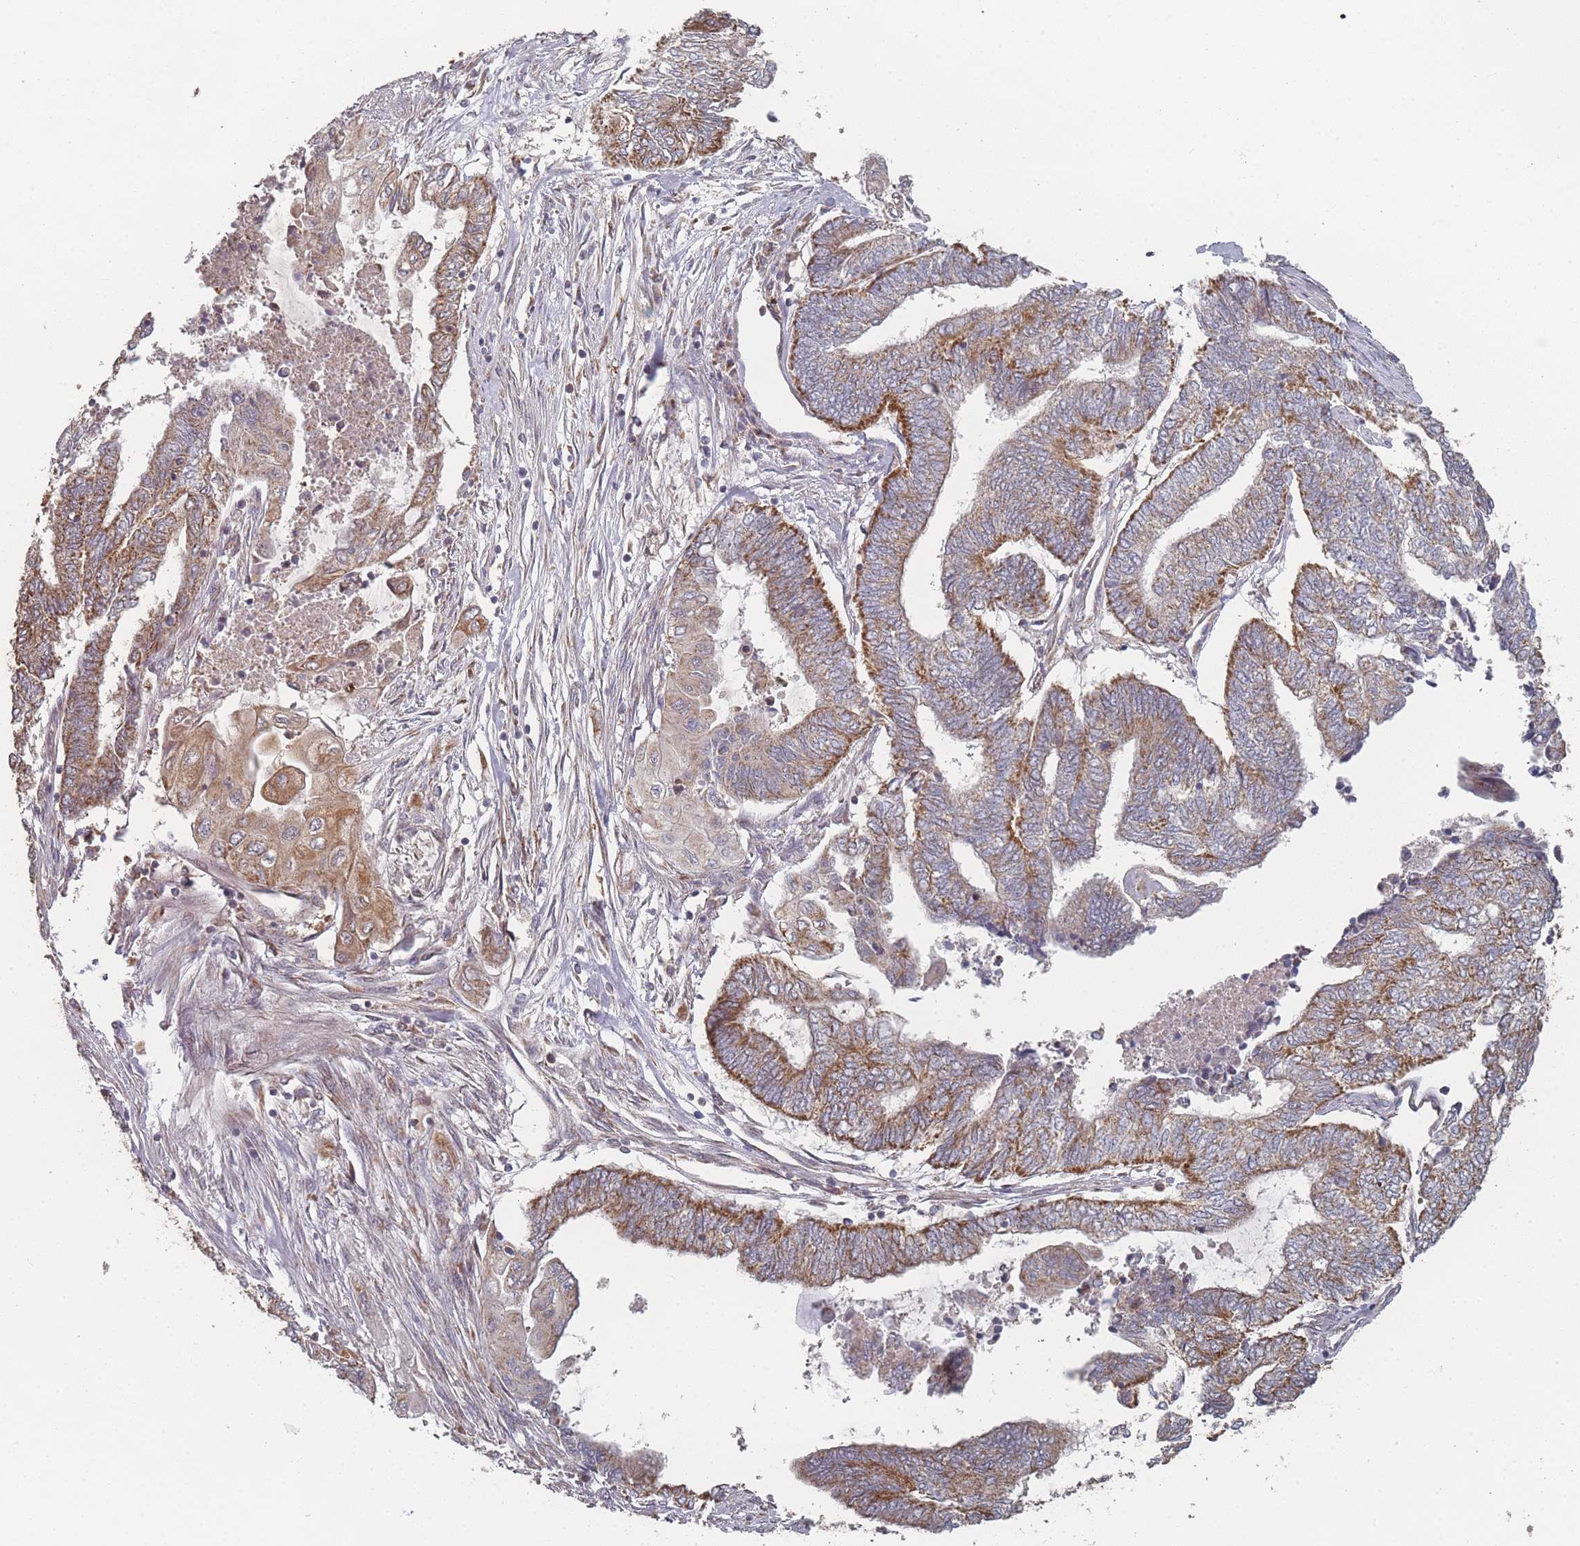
{"staining": {"intensity": "moderate", "quantity": ">75%", "location": "cytoplasmic/membranous"}, "tissue": "endometrial cancer", "cell_type": "Tumor cells", "image_type": "cancer", "snomed": [{"axis": "morphology", "description": "Adenocarcinoma, NOS"}, {"axis": "topography", "description": "Uterus"}, {"axis": "topography", "description": "Endometrium"}], "caption": "This is a micrograph of immunohistochemistry (IHC) staining of endometrial cancer, which shows moderate expression in the cytoplasmic/membranous of tumor cells.", "gene": "PSMB3", "patient": {"sex": "female", "age": 70}}